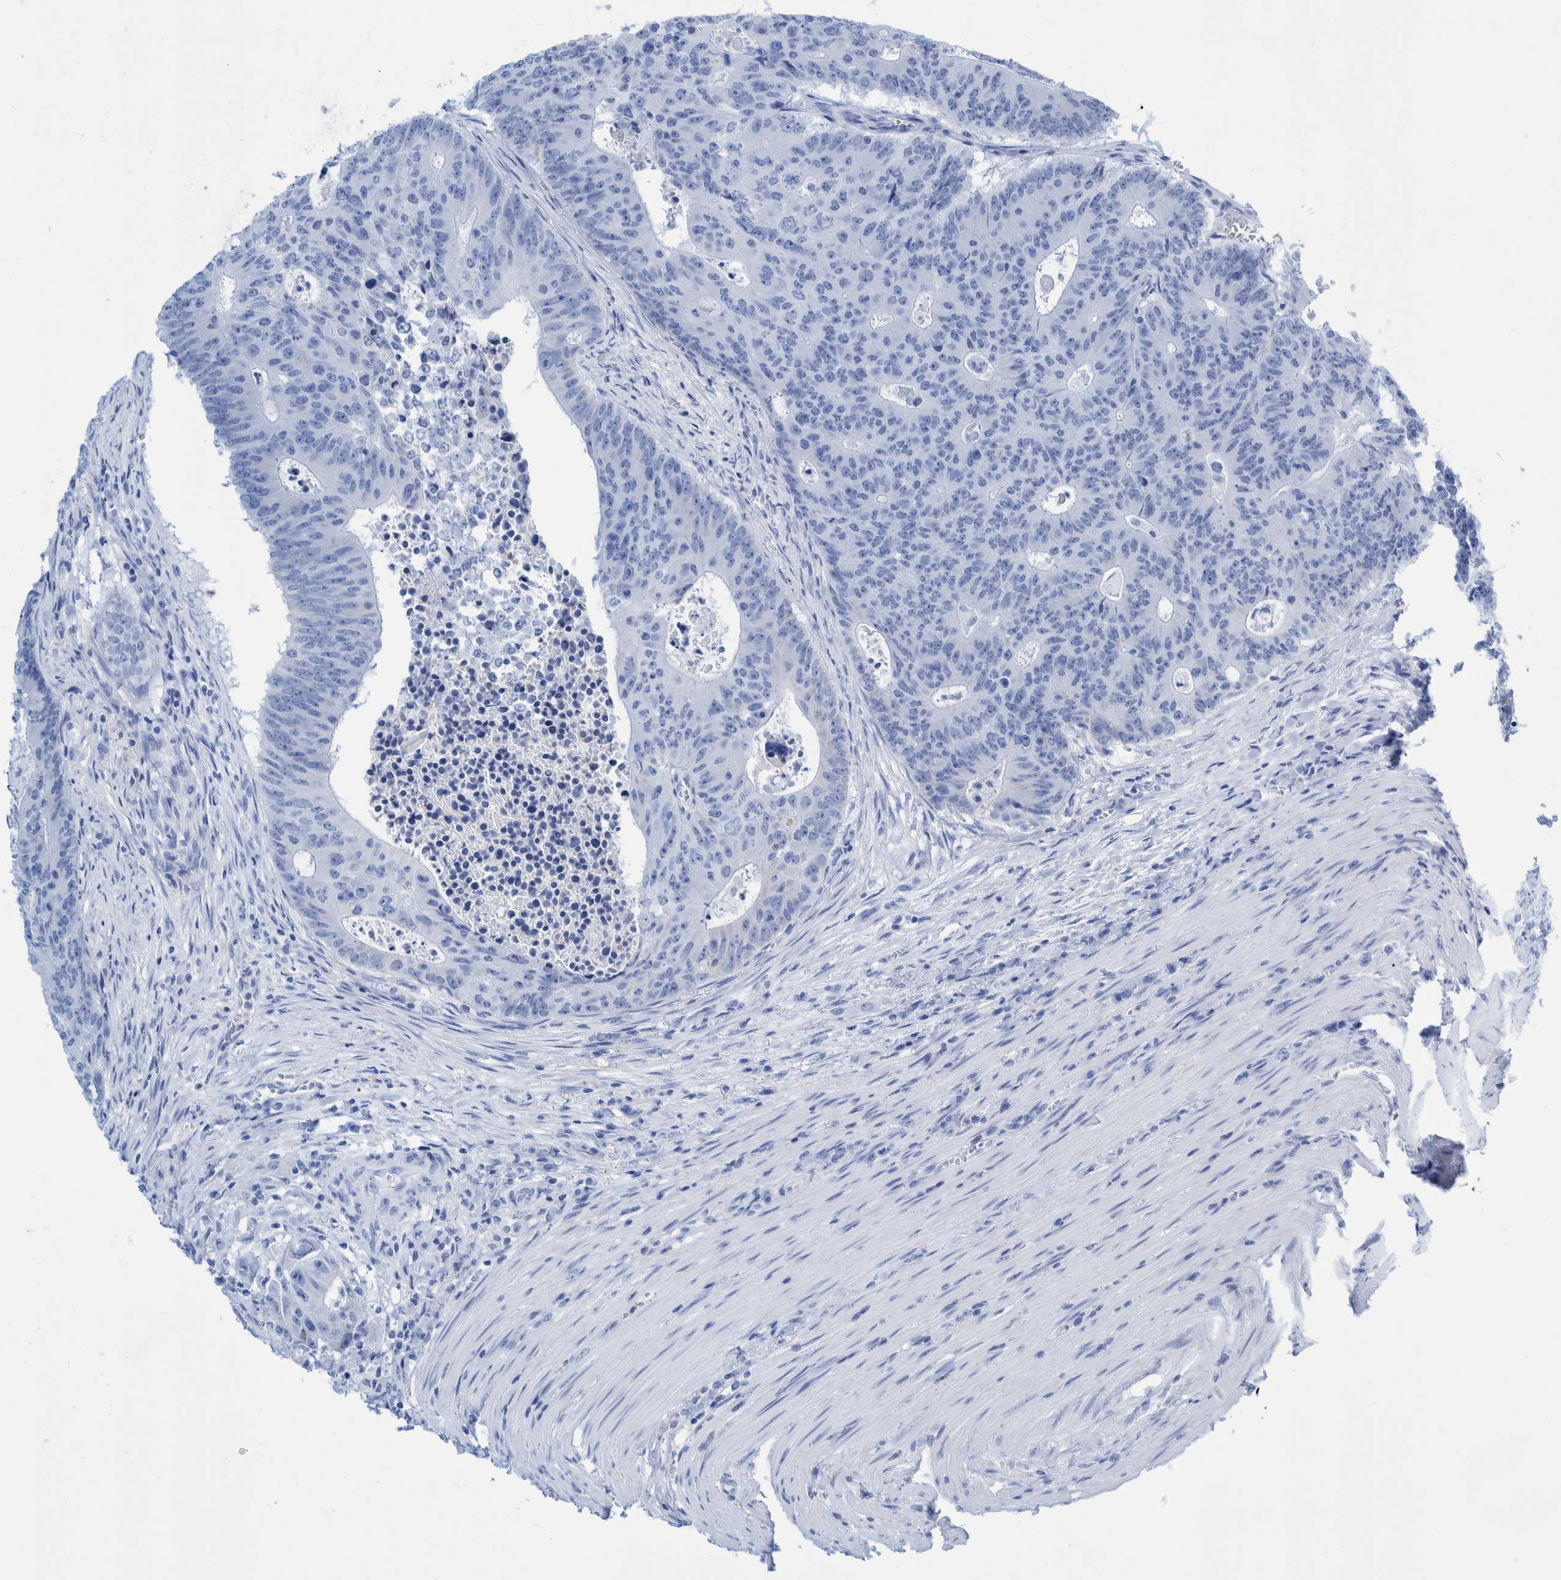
{"staining": {"intensity": "negative", "quantity": "none", "location": "none"}, "tissue": "colorectal cancer", "cell_type": "Tumor cells", "image_type": "cancer", "snomed": [{"axis": "morphology", "description": "Adenocarcinoma, NOS"}, {"axis": "topography", "description": "Colon"}], "caption": "Tumor cells are negative for protein expression in human colorectal adenocarcinoma.", "gene": "KRT14", "patient": {"sex": "male", "age": 87}}